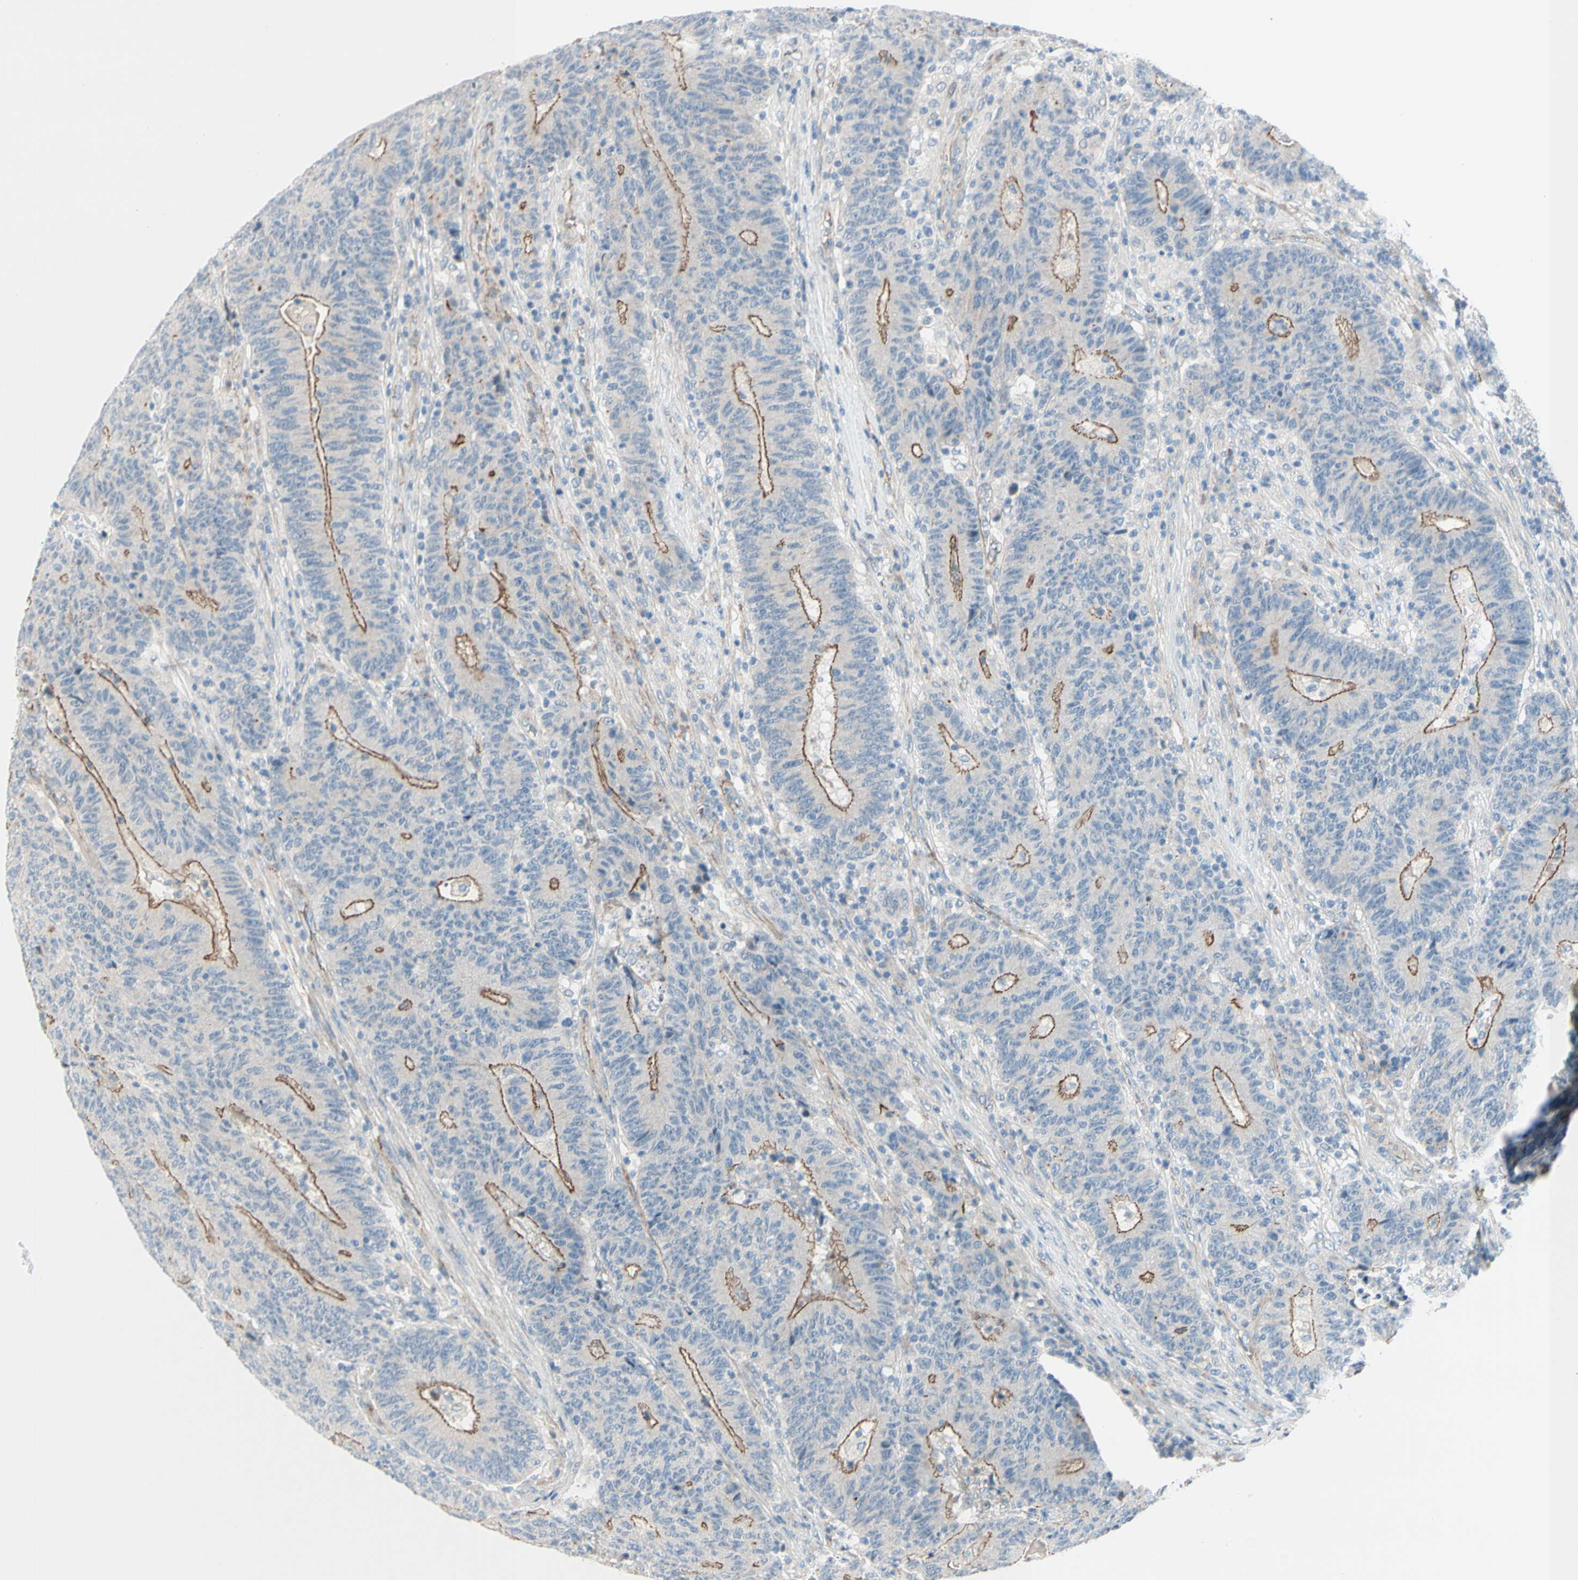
{"staining": {"intensity": "moderate", "quantity": "25%-75%", "location": "cytoplasmic/membranous"}, "tissue": "colorectal cancer", "cell_type": "Tumor cells", "image_type": "cancer", "snomed": [{"axis": "morphology", "description": "Normal tissue, NOS"}, {"axis": "morphology", "description": "Adenocarcinoma, NOS"}, {"axis": "topography", "description": "Colon"}], "caption": "Colorectal adenocarcinoma stained for a protein demonstrates moderate cytoplasmic/membranous positivity in tumor cells.", "gene": "TJP1", "patient": {"sex": "female", "age": 75}}